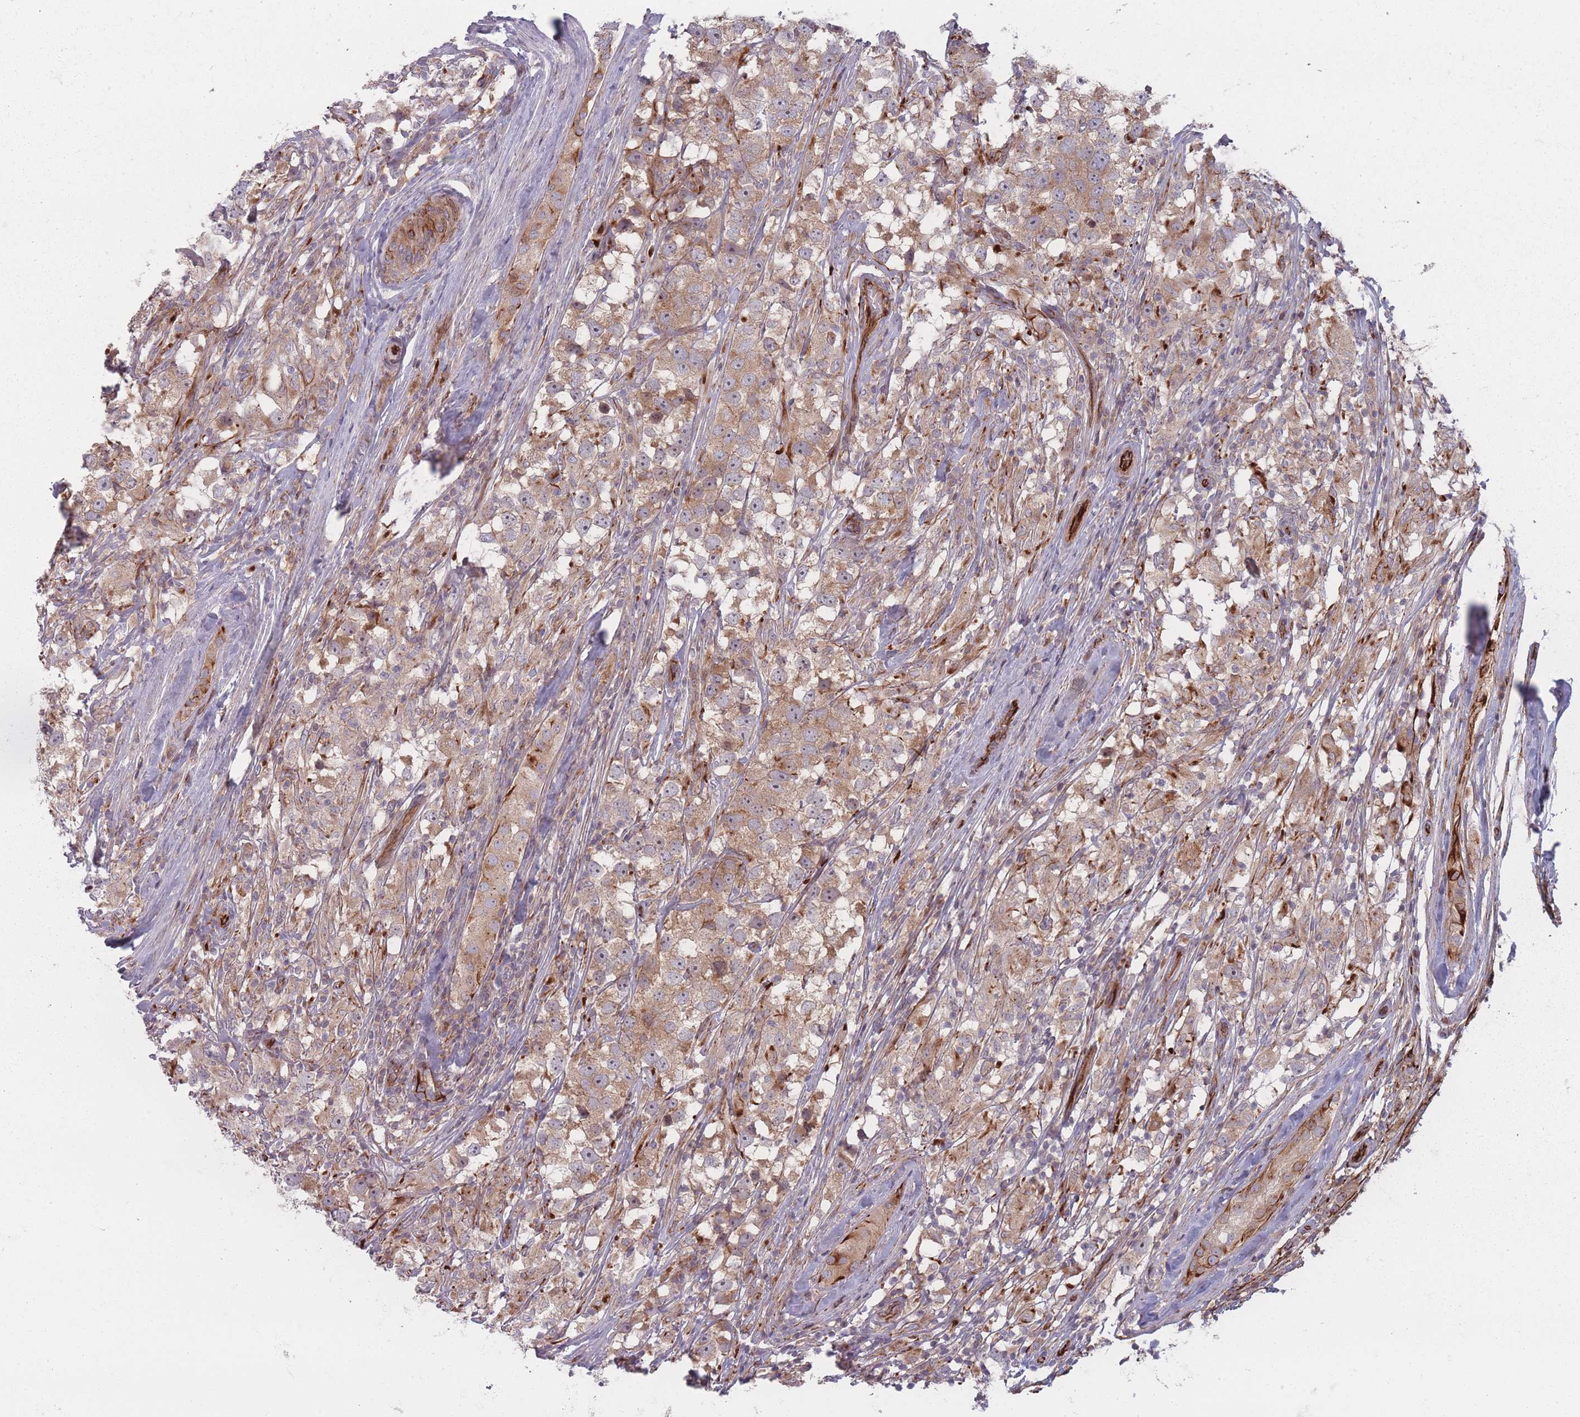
{"staining": {"intensity": "weak", "quantity": ">75%", "location": "cytoplasmic/membranous"}, "tissue": "testis cancer", "cell_type": "Tumor cells", "image_type": "cancer", "snomed": [{"axis": "morphology", "description": "Seminoma, NOS"}, {"axis": "topography", "description": "Testis"}], "caption": "Immunohistochemistry (IHC) micrograph of neoplastic tissue: human testis cancer stained using immunohistochemistry (IHC) displays low levels of weak protein expression localized specifically in the cytoplasmic/membranous of tumor cells, appearing as a cytoplasmic/membranous brown color.", "gene": "EEF1AKMT2", "patient": {"sex": "male", "age": 46}}